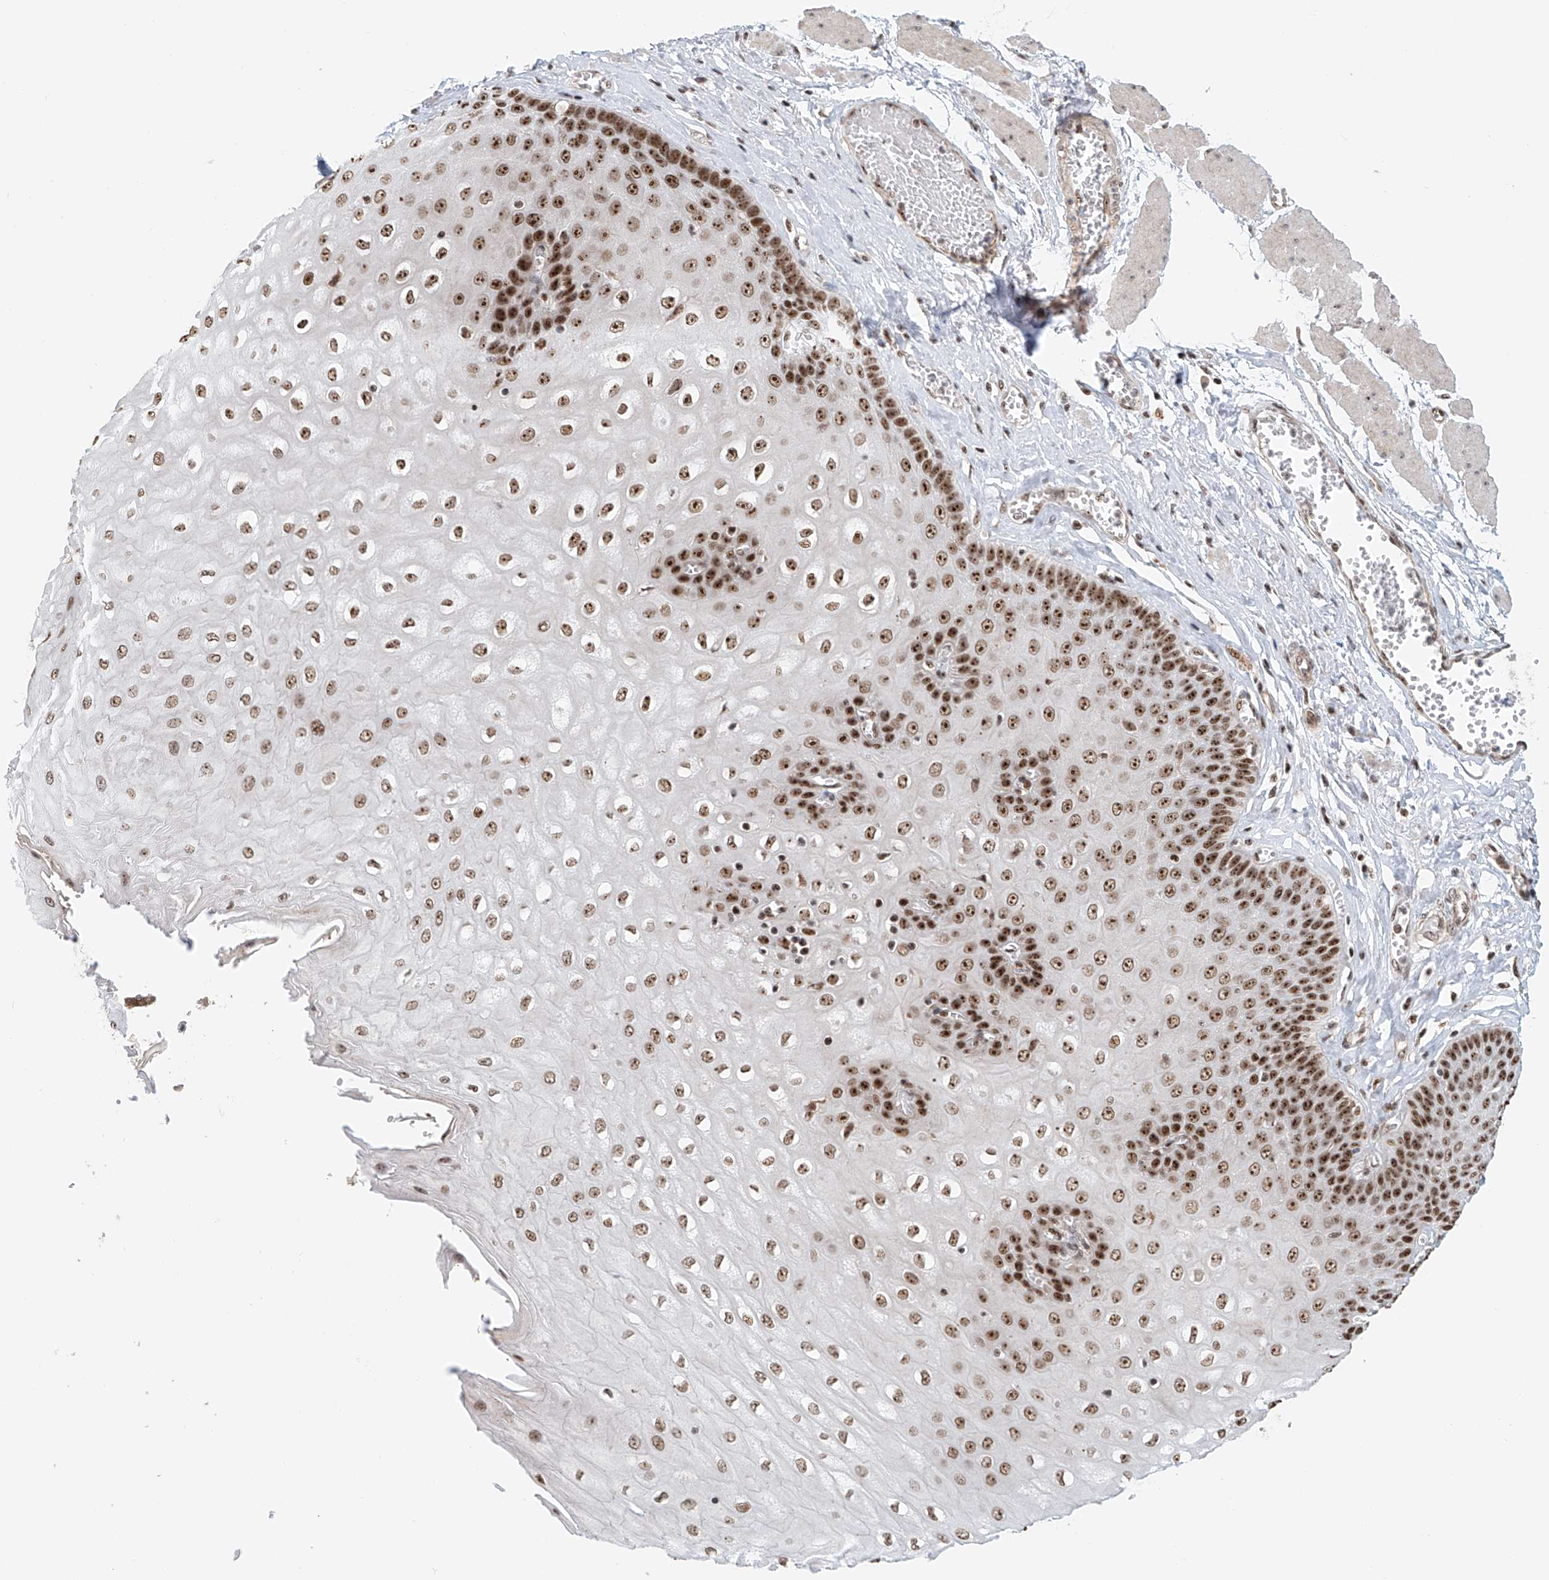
{"staining": {"intensity": "strong", "quantity": ">75%", "location": "nuclear"}, "tissue": "esophagus", "cell_type": "Squamous epithelial cells", "image_type": "normal", "snomed": [{"axis": "morphology", "description": "Normal tissue, NOS"}, {"axis": "topography", "description": "Esophagus"}], "caption": "Immunohistochemical staining of normal esophagus exhibits strong nuclear protein expression in about >75% of squamous epithelial cells. The staining was performed using DAB (3,3'-diaminobenzidine) to visualize the protein expression in brown, while the nuclei were stained in blue with hematoxylin (Magnification: 20x).", "gene": "PRUNE2", "patient": {"sex": "male", "age": 60}}